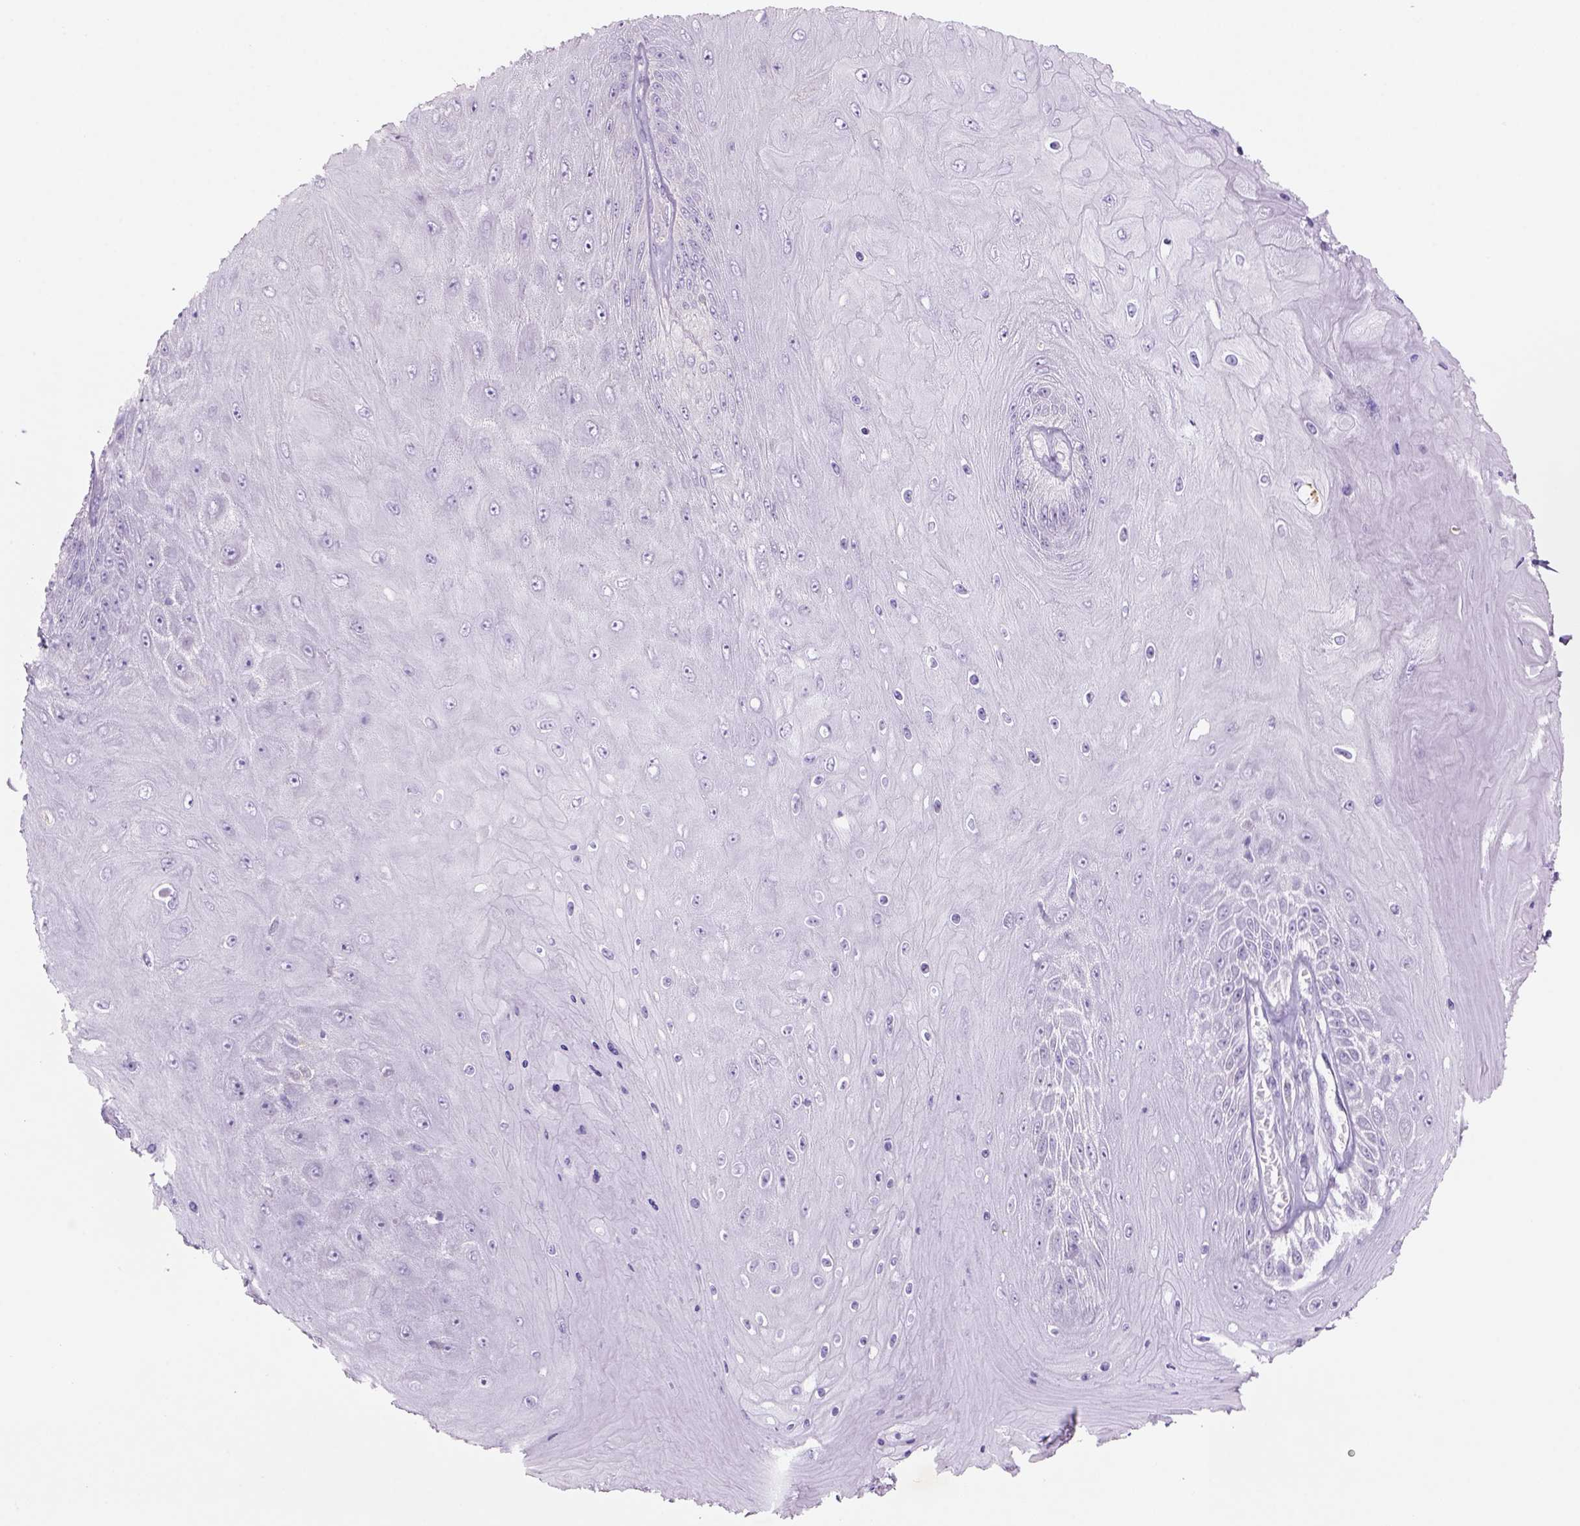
{"staining": {"intensity": "negative", "quantity": "none", "location": "none"}, "tissue": "skin cancer", "cell_type": "Tumor cells", "image_type": "cancer", "snomed": [{"axis": "morphology", "description": "Squamous cell carcinoma, NOS"}, {"axis": "topography", "description": "Skin"}], "caption": "The immunohistochemistry histopathology image has no significant staining in tumor cells of skin squamous cell carcinoma tissue.", "gene": "NAALAD2", "patient": {"sex": "male", "age": 62}}